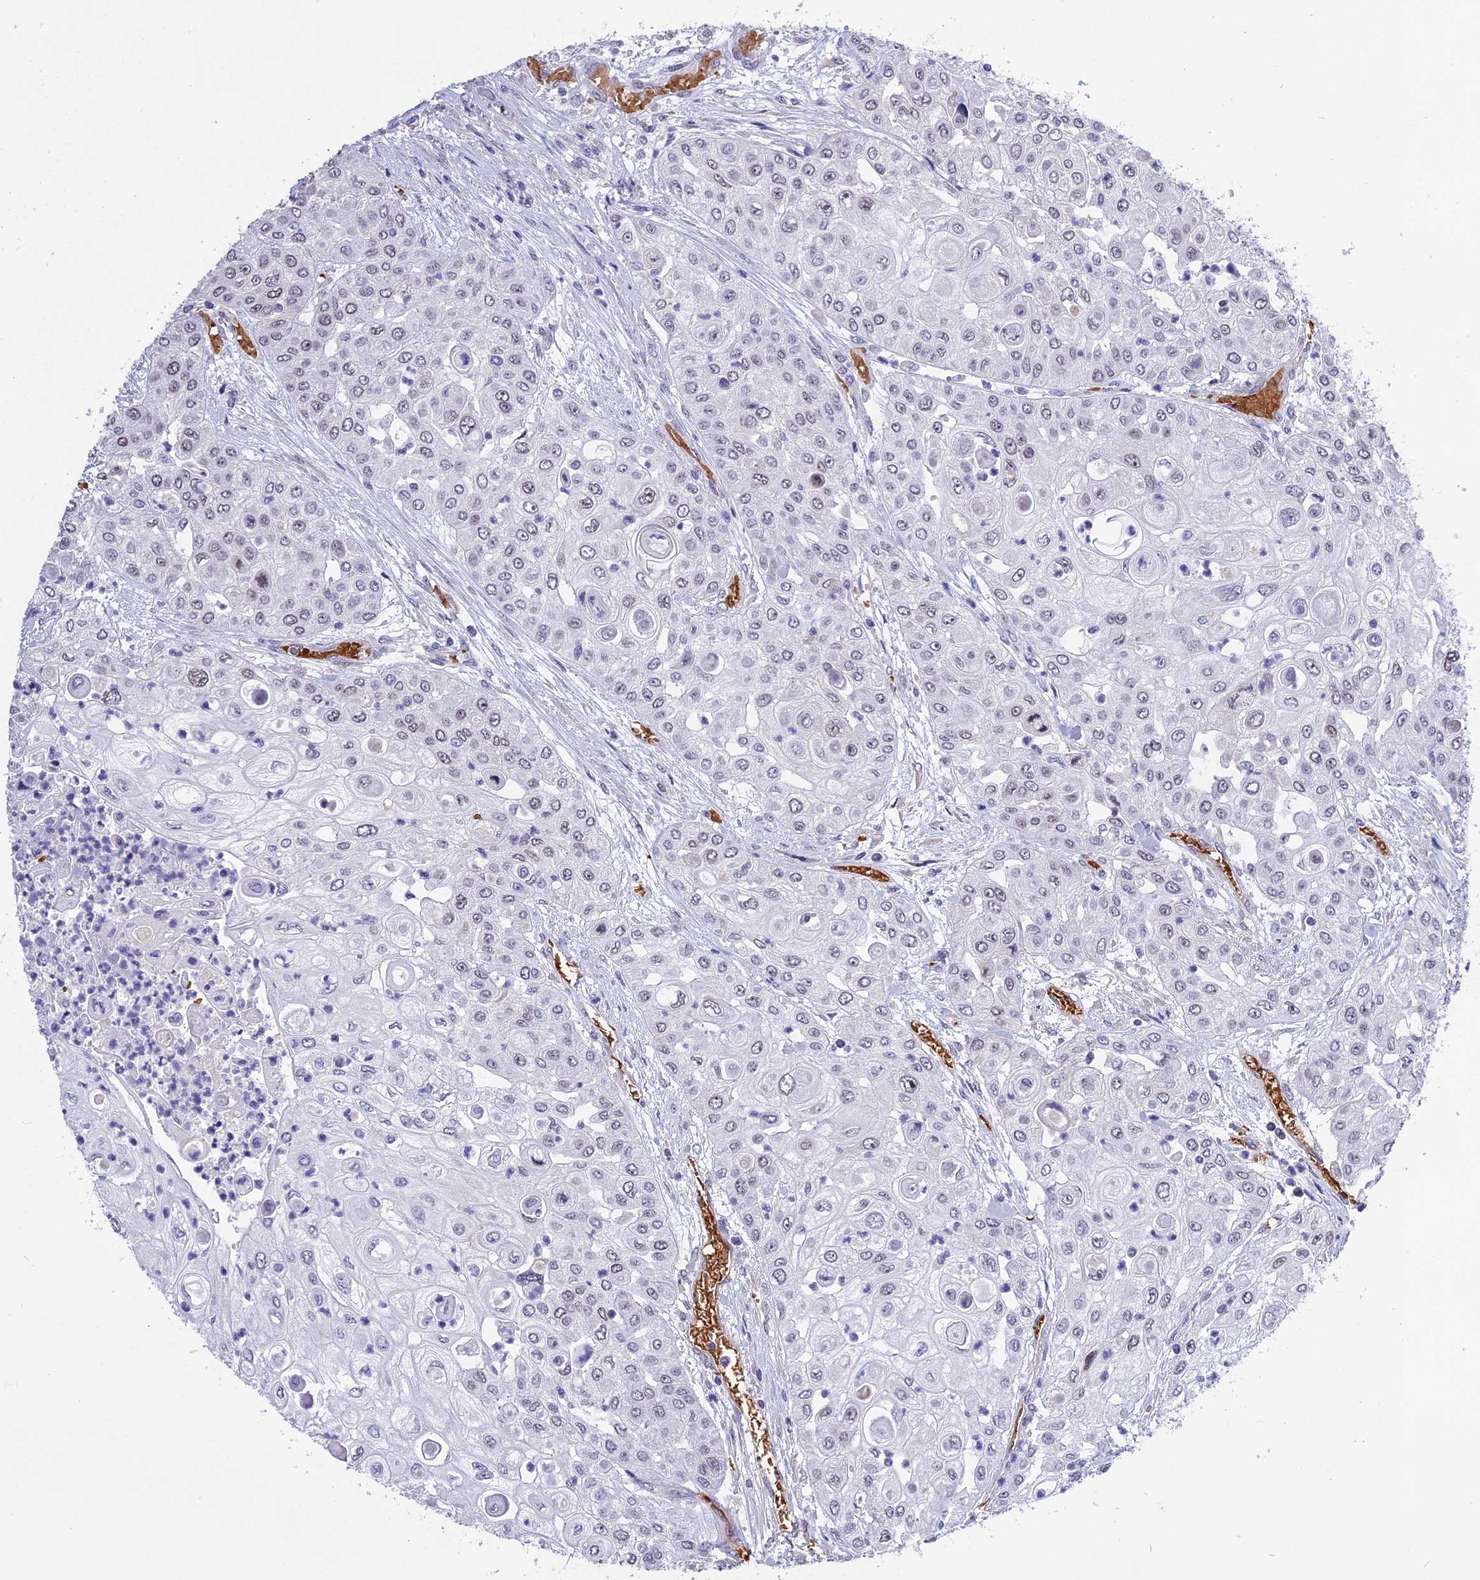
{"staining": {"intensity": "negative", "quantity": "none", "location": "none"}, "tissue": "urothelial cancer", "cell_type": "Tumor cells", "image_type": "cancer", "snomed": [{"axis": "morphology", "description": "Urothelial carcinoma, High grade"}, {"axis": "topography", "description": "Urinary bladder"}], "caption": "The histopathology image displays no staining of tumor cells in urothelial cancer.", "gene": "KNOP1", "patient": {"sex": "female", "age": 79}}